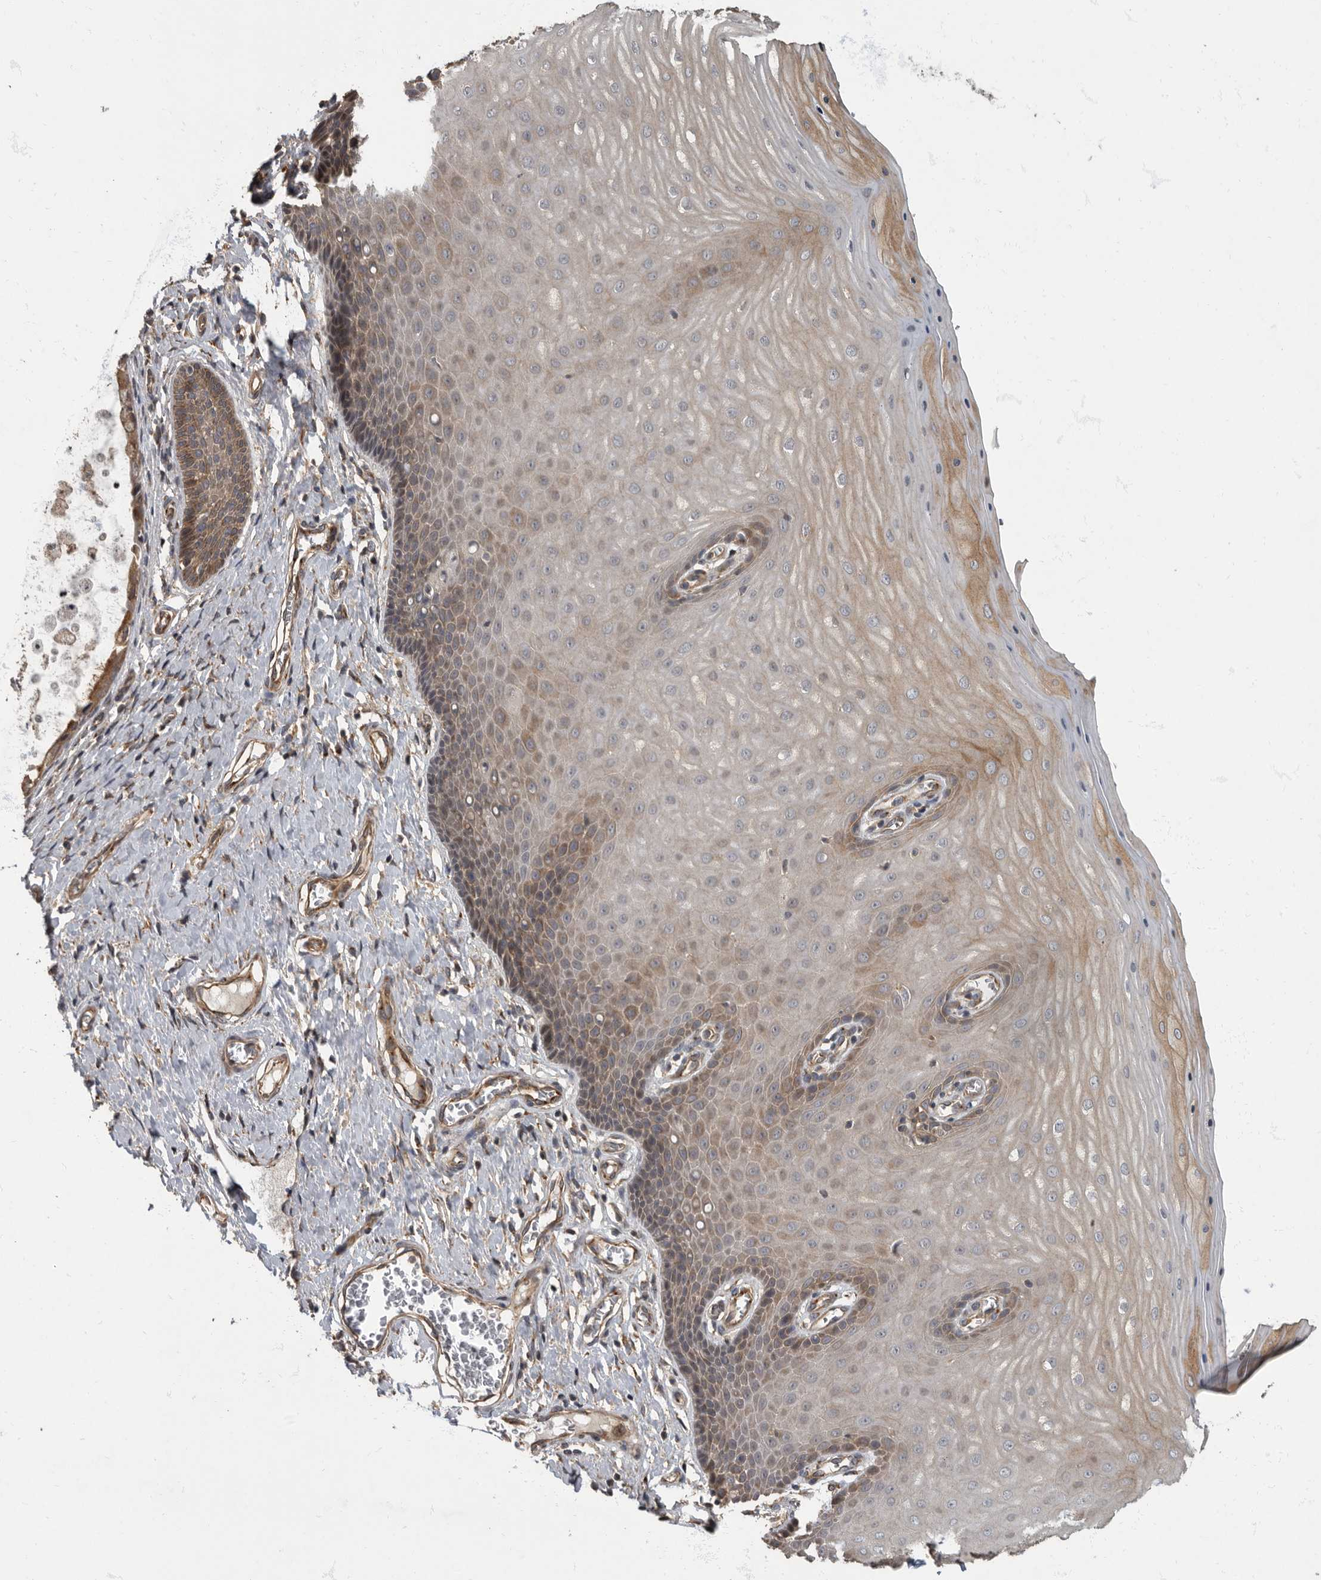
{"staining": {"intensity": "strong", "quantity": ">75%", "location": "cytoplasmic/membranous"}, "tissue": "cervix", "cell_type": "Glandular cells", "image_type": "normal", "snomed": [{"axis": "morphology", "description": "Normal tissue, NOS"}, {"axis": "topography", "description": "Cervix"}], "caption": "A brown stain highlights strong cytoplasmic/membranous staining of a protein in glandular cells of unremarkable cervix. (DAB IHC with brightfield microscopy, high magnification).", "gene": "IQCK", "patient": {"sex": "female", "age": 55}}